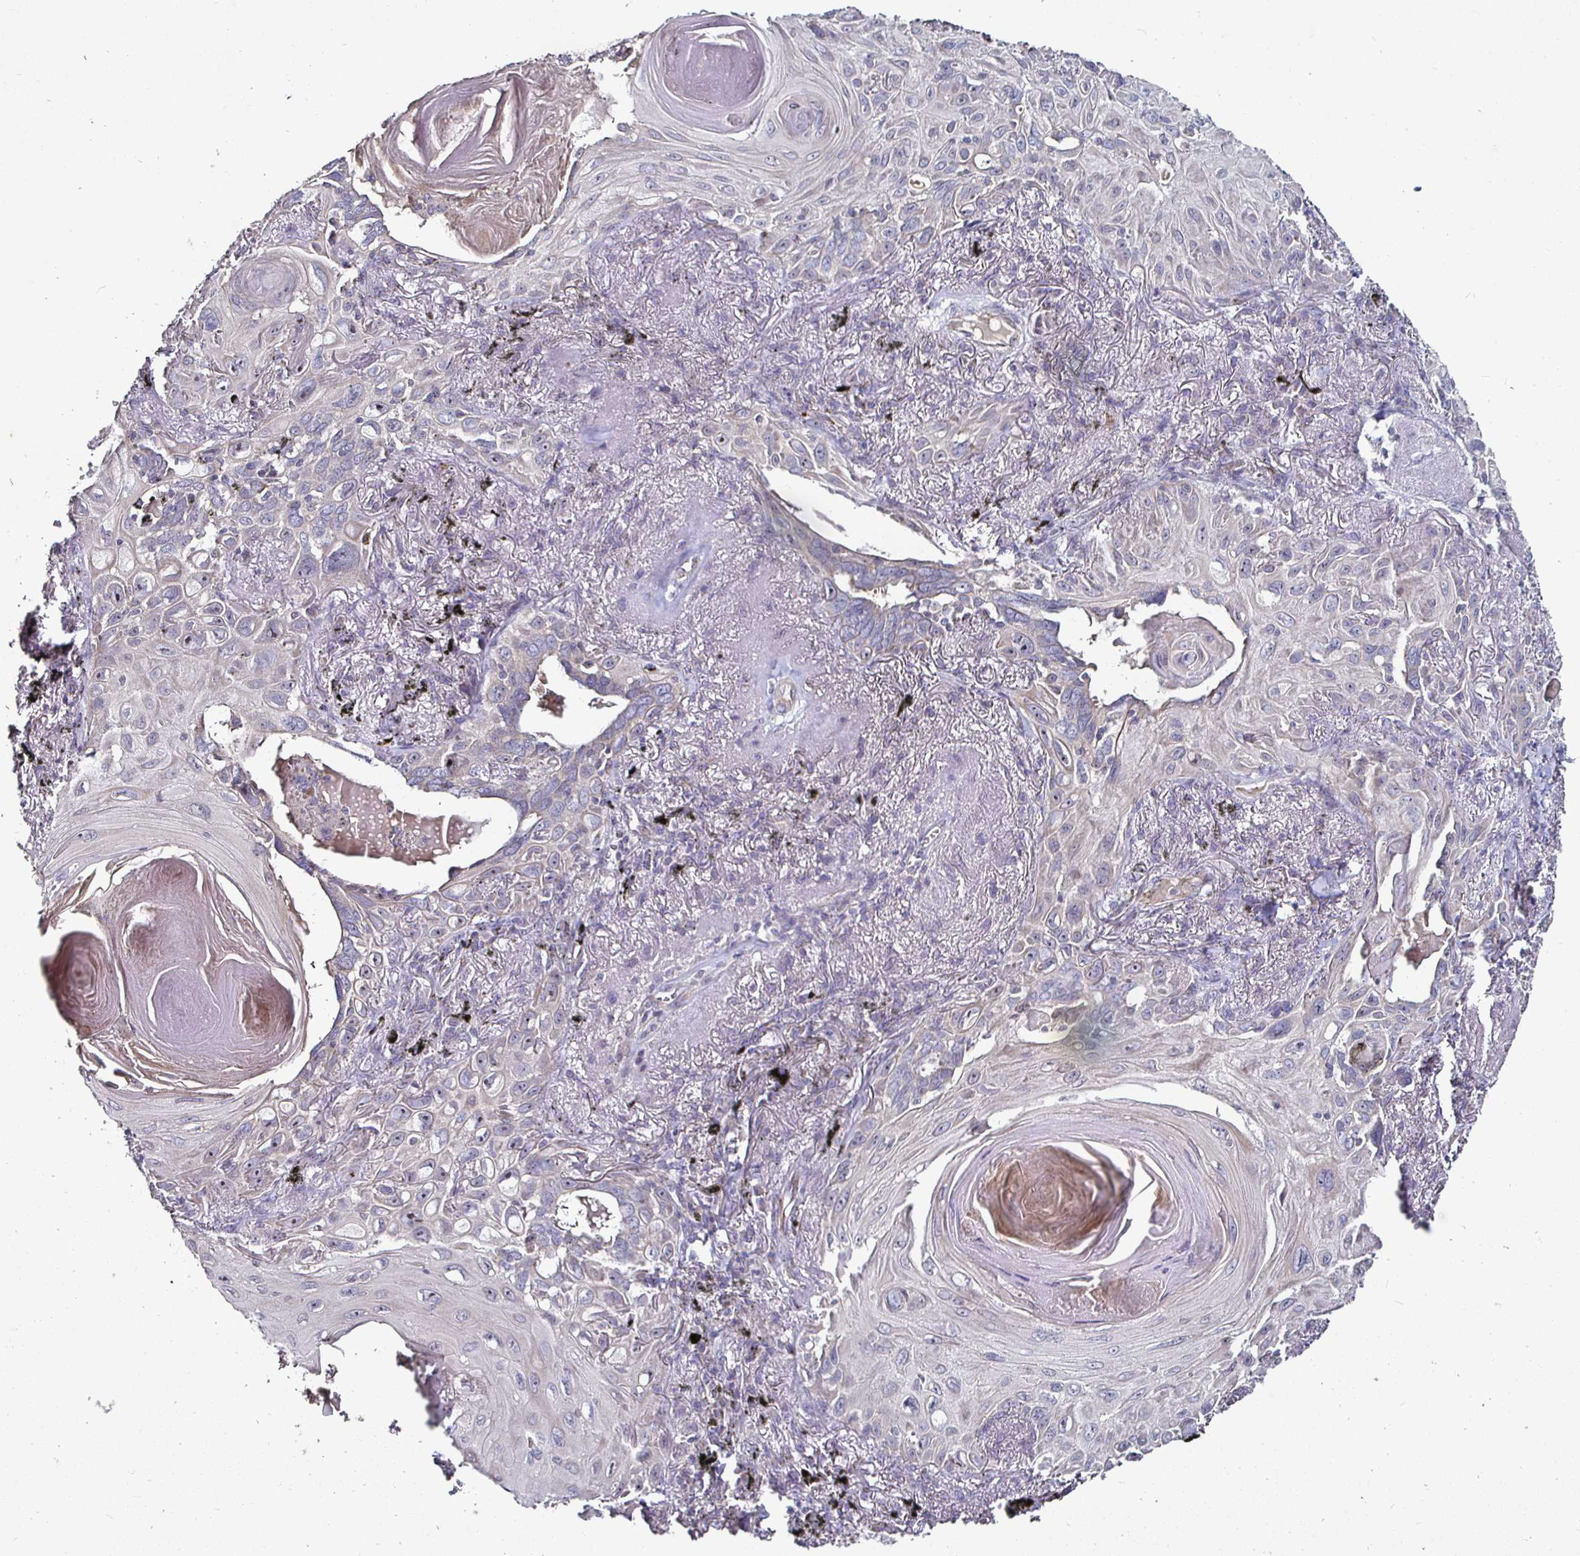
{"staining": {"intensity": "negative", "quantity": "none", "location": "none"}, "tissue": "lung cancer", "cell_type": "Tumor cells", "image_type": "cancer", "snomed": [{"axis": "morphology", "description": "Squamous cell carcinoma, NOS"}, {"axis": "topography", "description": "Lung"}], "caption": "Tumor cells are negative for brown protein staining in squamous cell carcinoma (lung). (DAB (3,3'-diaminobenzidine) IHC, high magnification).", "gene": "NRSN1", "patient": {"sex": "male", "age": 79}}